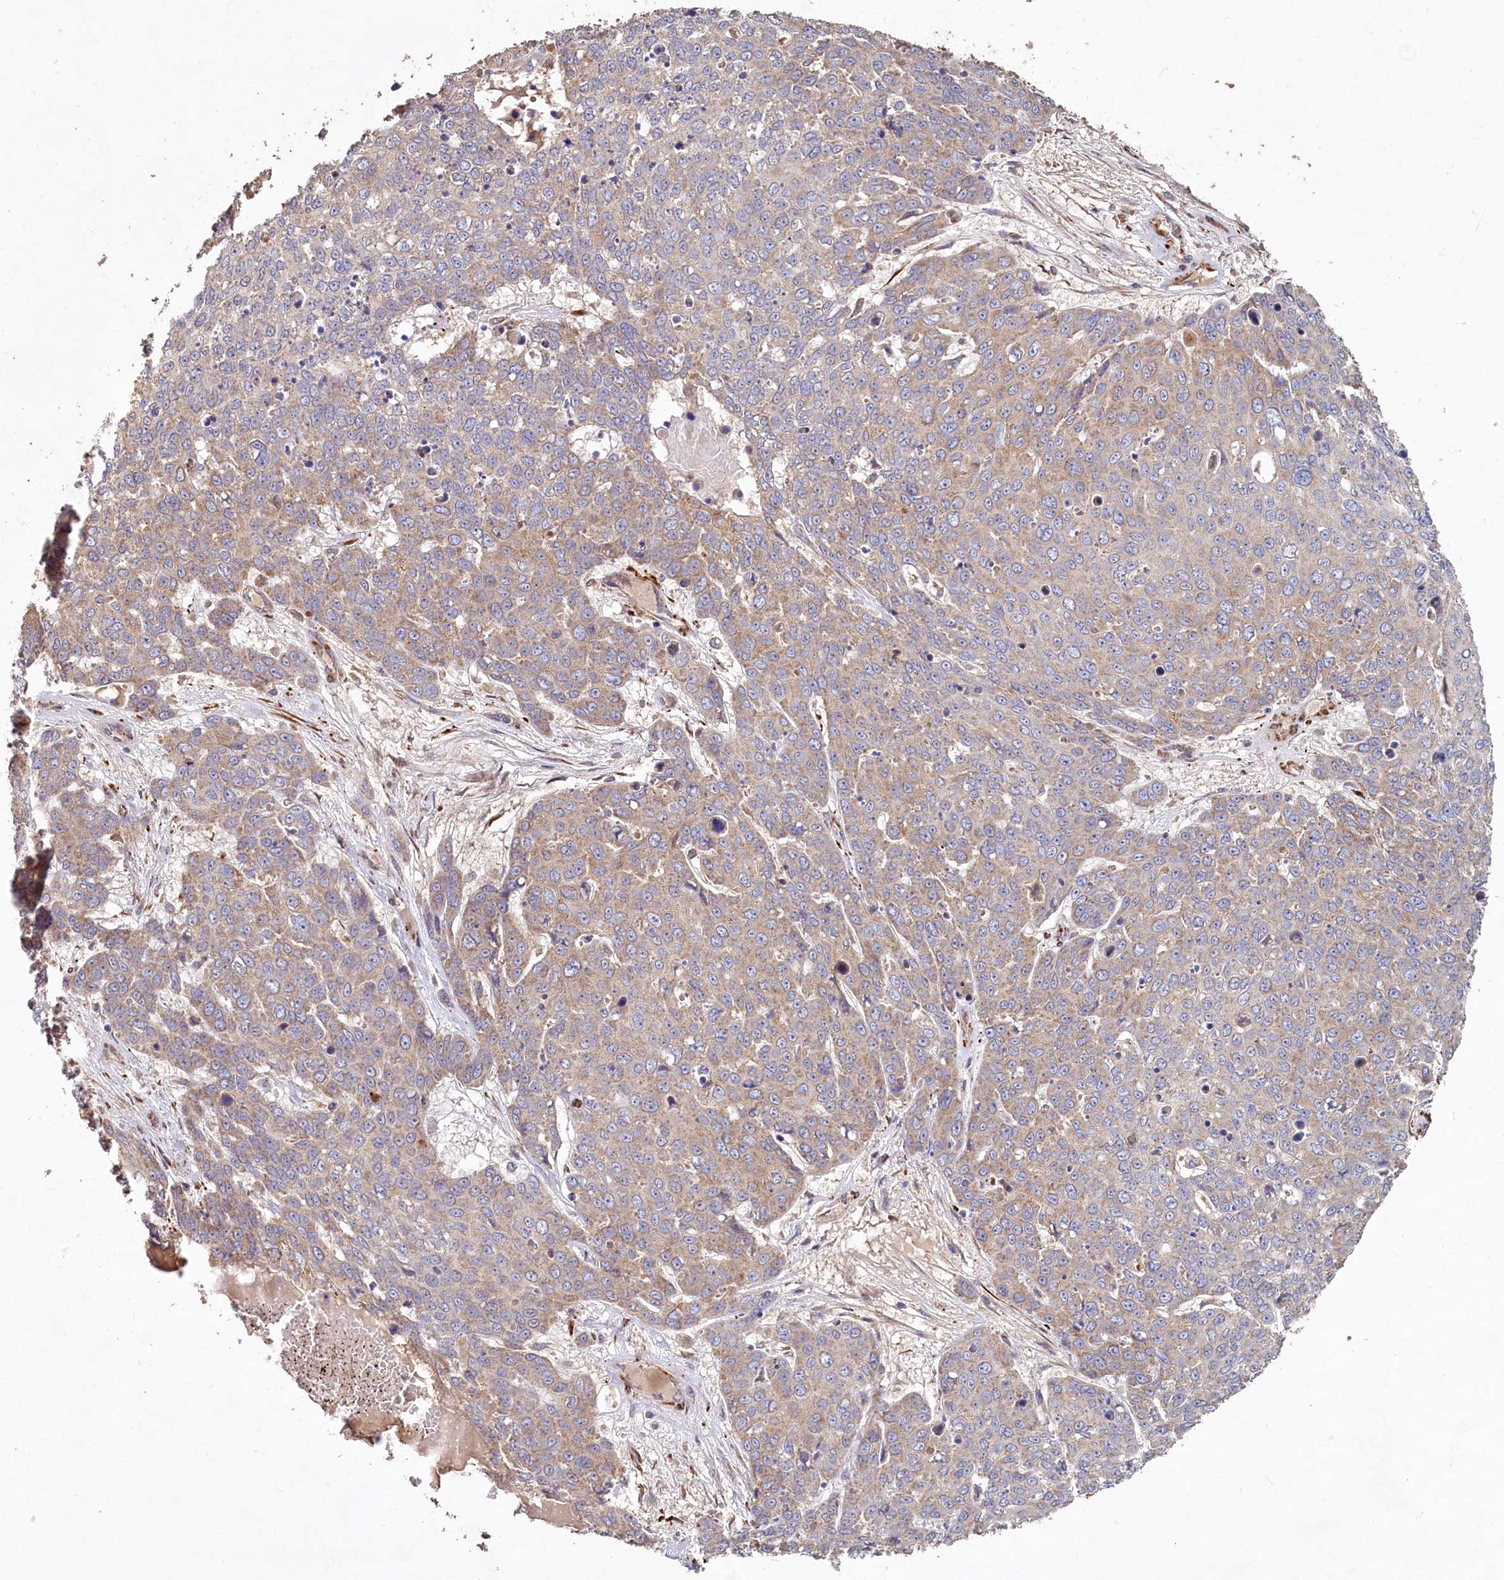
{"staining": {"intensity": "moderate", "quantity": "25%-75%", "location": "cytoplasmic/membranous"}, "tissue": "skin cancer", "cell_type": "Tumor cells", "image_type": "cancer", "snomed": [{"axis": "morphology", "description": "Squamous cell carcinoma, NOS"}, {"axis": "topography", "description": "Skin"}], "caption": "Moderate cytoplasmic/membranous positivity is present in approximately 25%-75% of tumor cells in skin cancer (squamous cell carcinoma).", "gene": "FUNDC1", "patient": {"sex": "male", "age": 71}}